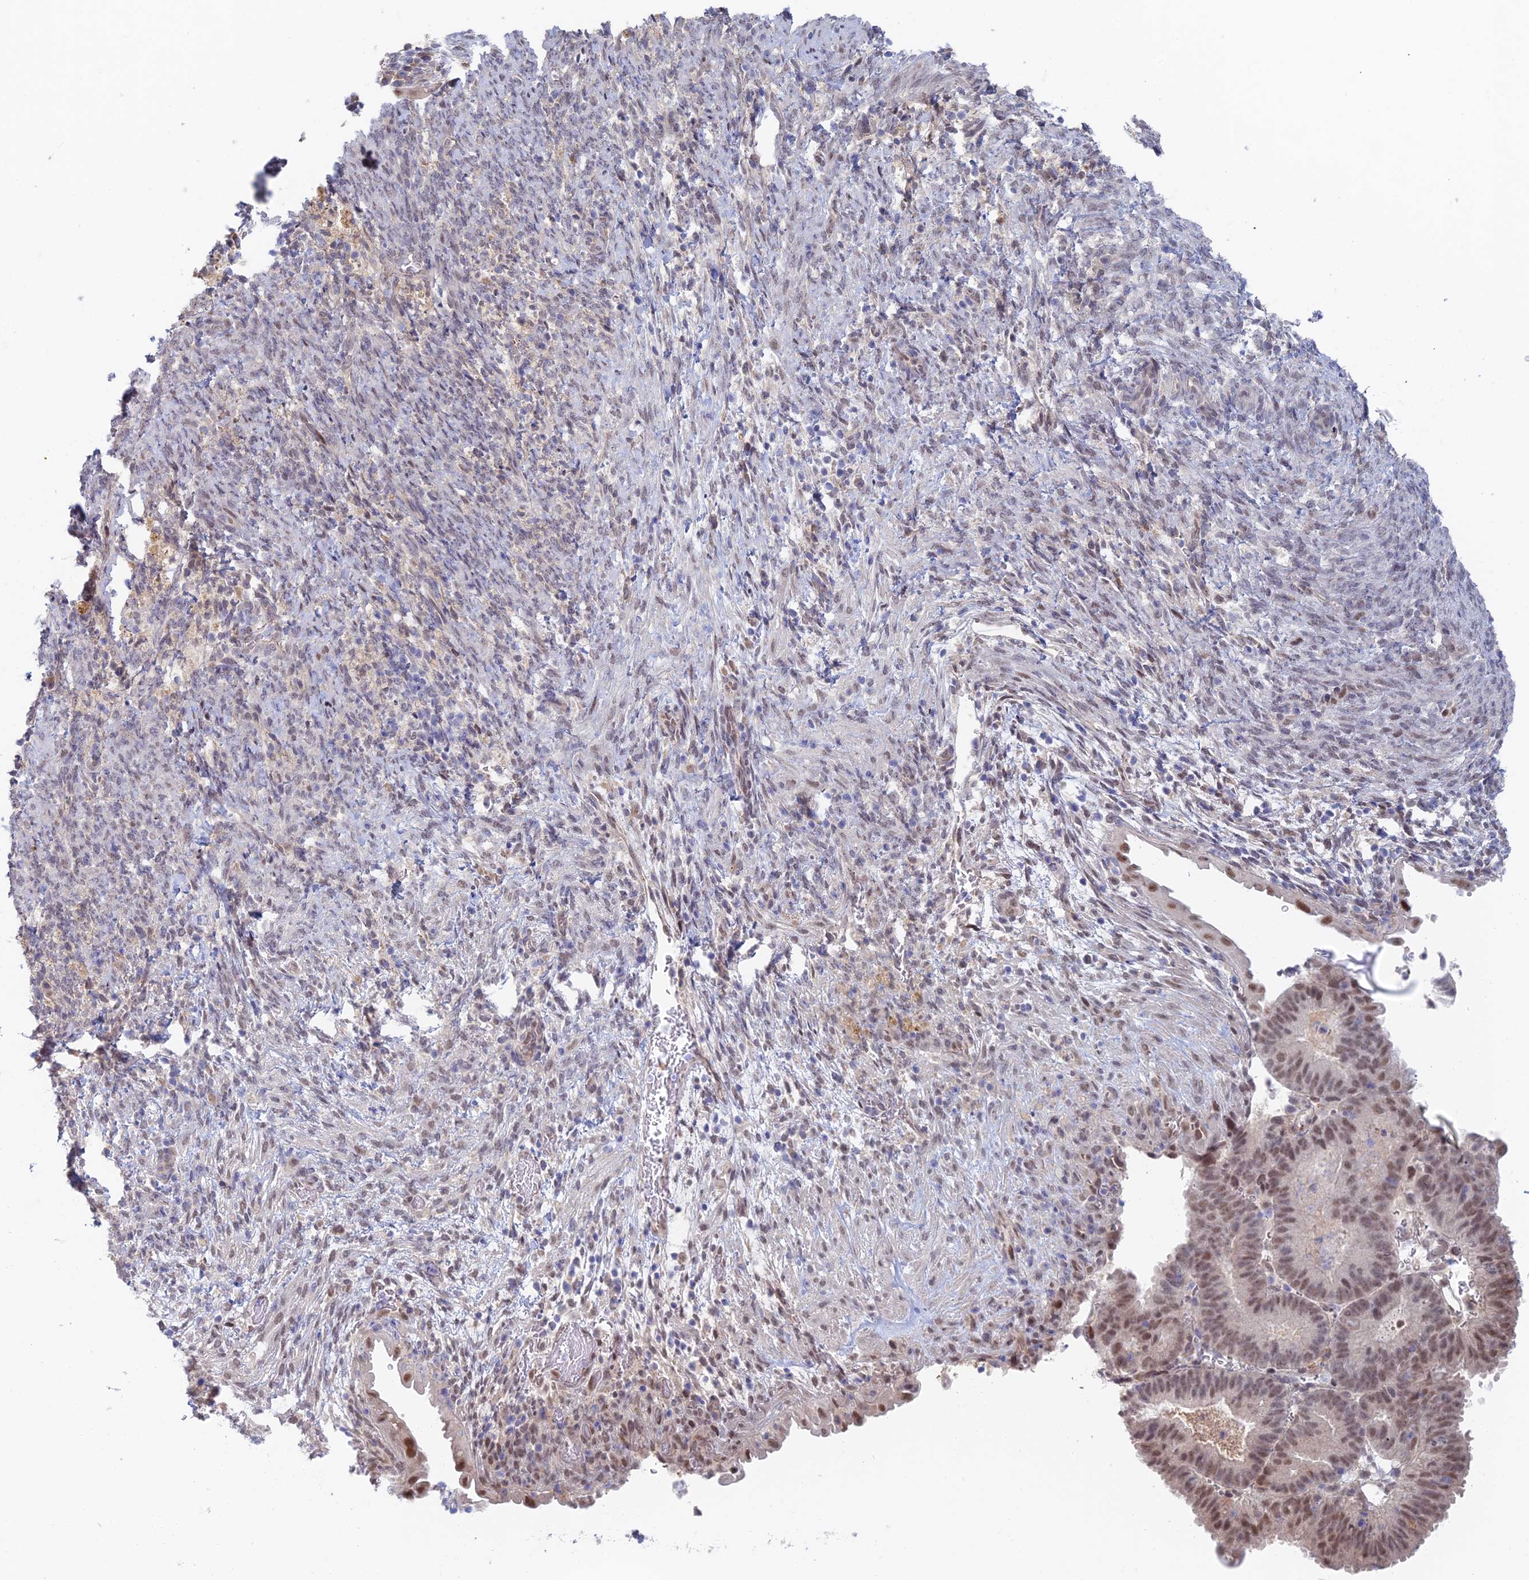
{"staining": {"intensity": "moderate", "quantity": ">75%", "location": "nuclear"}, "tissue": "endometrial cancer", "cell_type": "Tumor cells", "image_type": "cancer", "snomed": [{"axis": "morphology", "description": "Adenocarcinoma, NOS"}, {"axis": "topography", "description": "Endometrium"}], "caption": "Moderate nuclear expression for a protein is seen in approximately >75% of tumor cells of endometrial adenocarcinoma using immunohistochemistry.", "gene": "ZUP1", "patient": {"sex": "female", "age": 70}}